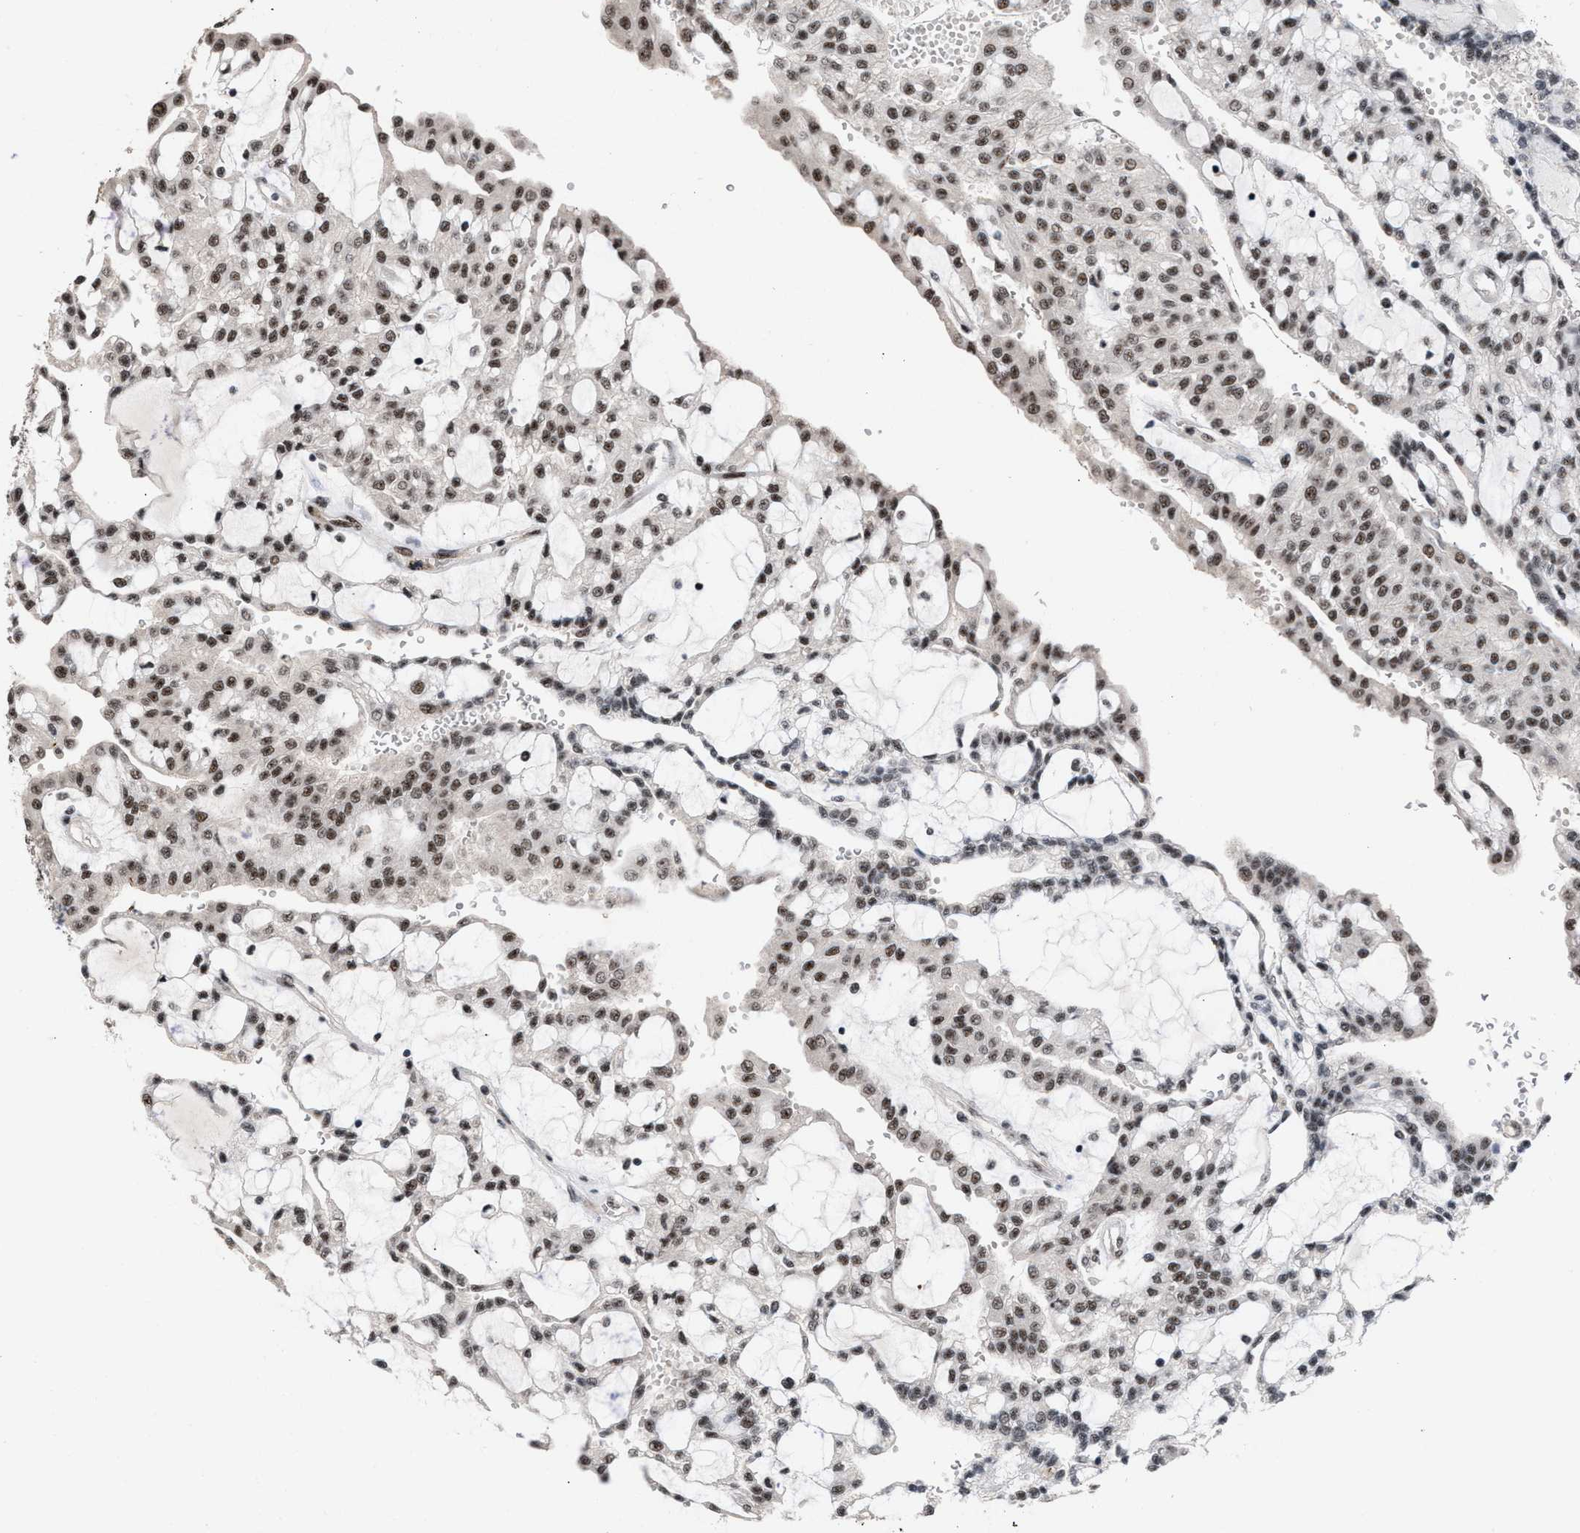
{"staining": {"intensity": "moderate", "quantity": ">75%", "location": "nuclear"}, "tissue": "renal cancer", "cell_type": "Tumor cells", "image_type": "cancer", "snomed": [{"axis": "morphology", "description": "Adenocarcinoma, NOS"}, {"axis": "topography", "description": "Kidney"}], "caption": "Immunohistochemistry (IHC) (DAB) staining of renal cancer exhibits moderate nuclear protein positivity in about >75% of tumor cells. The staining was performed using DAB, with brown indicating positive protein expression. Nuclei are stained blue with hematoxylin.", "gene": "EIF4A3", "patient": {"sex": "male", "age": 63}}